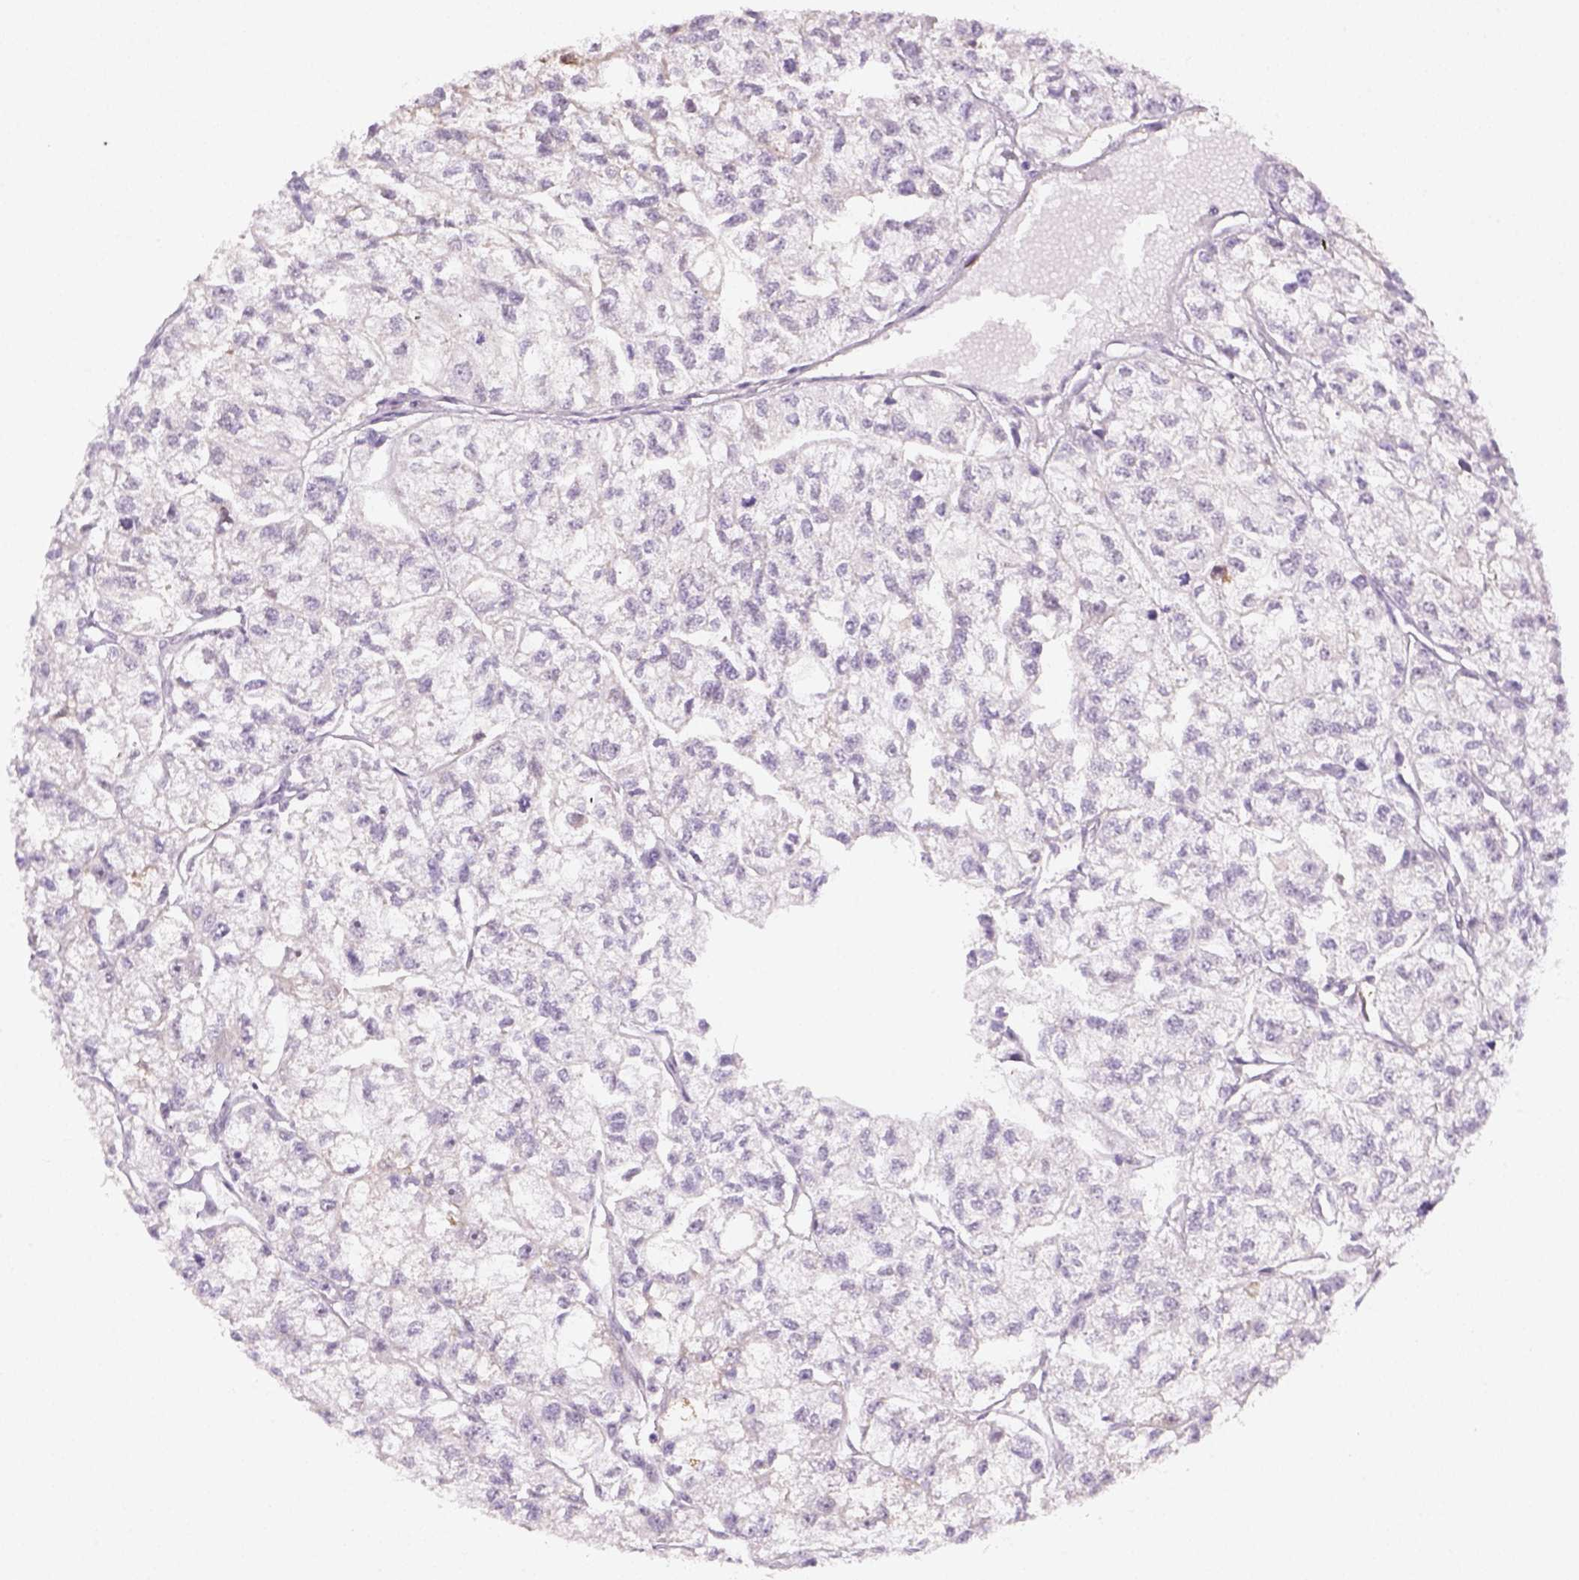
{"staining": {"intensity": "negative", "quantity": "none", "location": "none"}, "tissue": "renal cancer", "cell_type": "Tumor cells", "image_type": "cancer", "snomed": [{"axis": "morphology", "description": "Adenocarcinoma, NOS"}, {"axis": "topography", "description": "Kidney"}], "caption": "A micrograph of renal adenocarcinoma stained for a protein displays no brown staining in tumor cells. (Stains: DAB (3,3'-diaminobenzidine) IHC with hematoxylin counter stain, Microscopy: brightfield microscopy at high magnification).", "gene": "MAGEB3", "patient": {"sex": "male", "age": 56}}